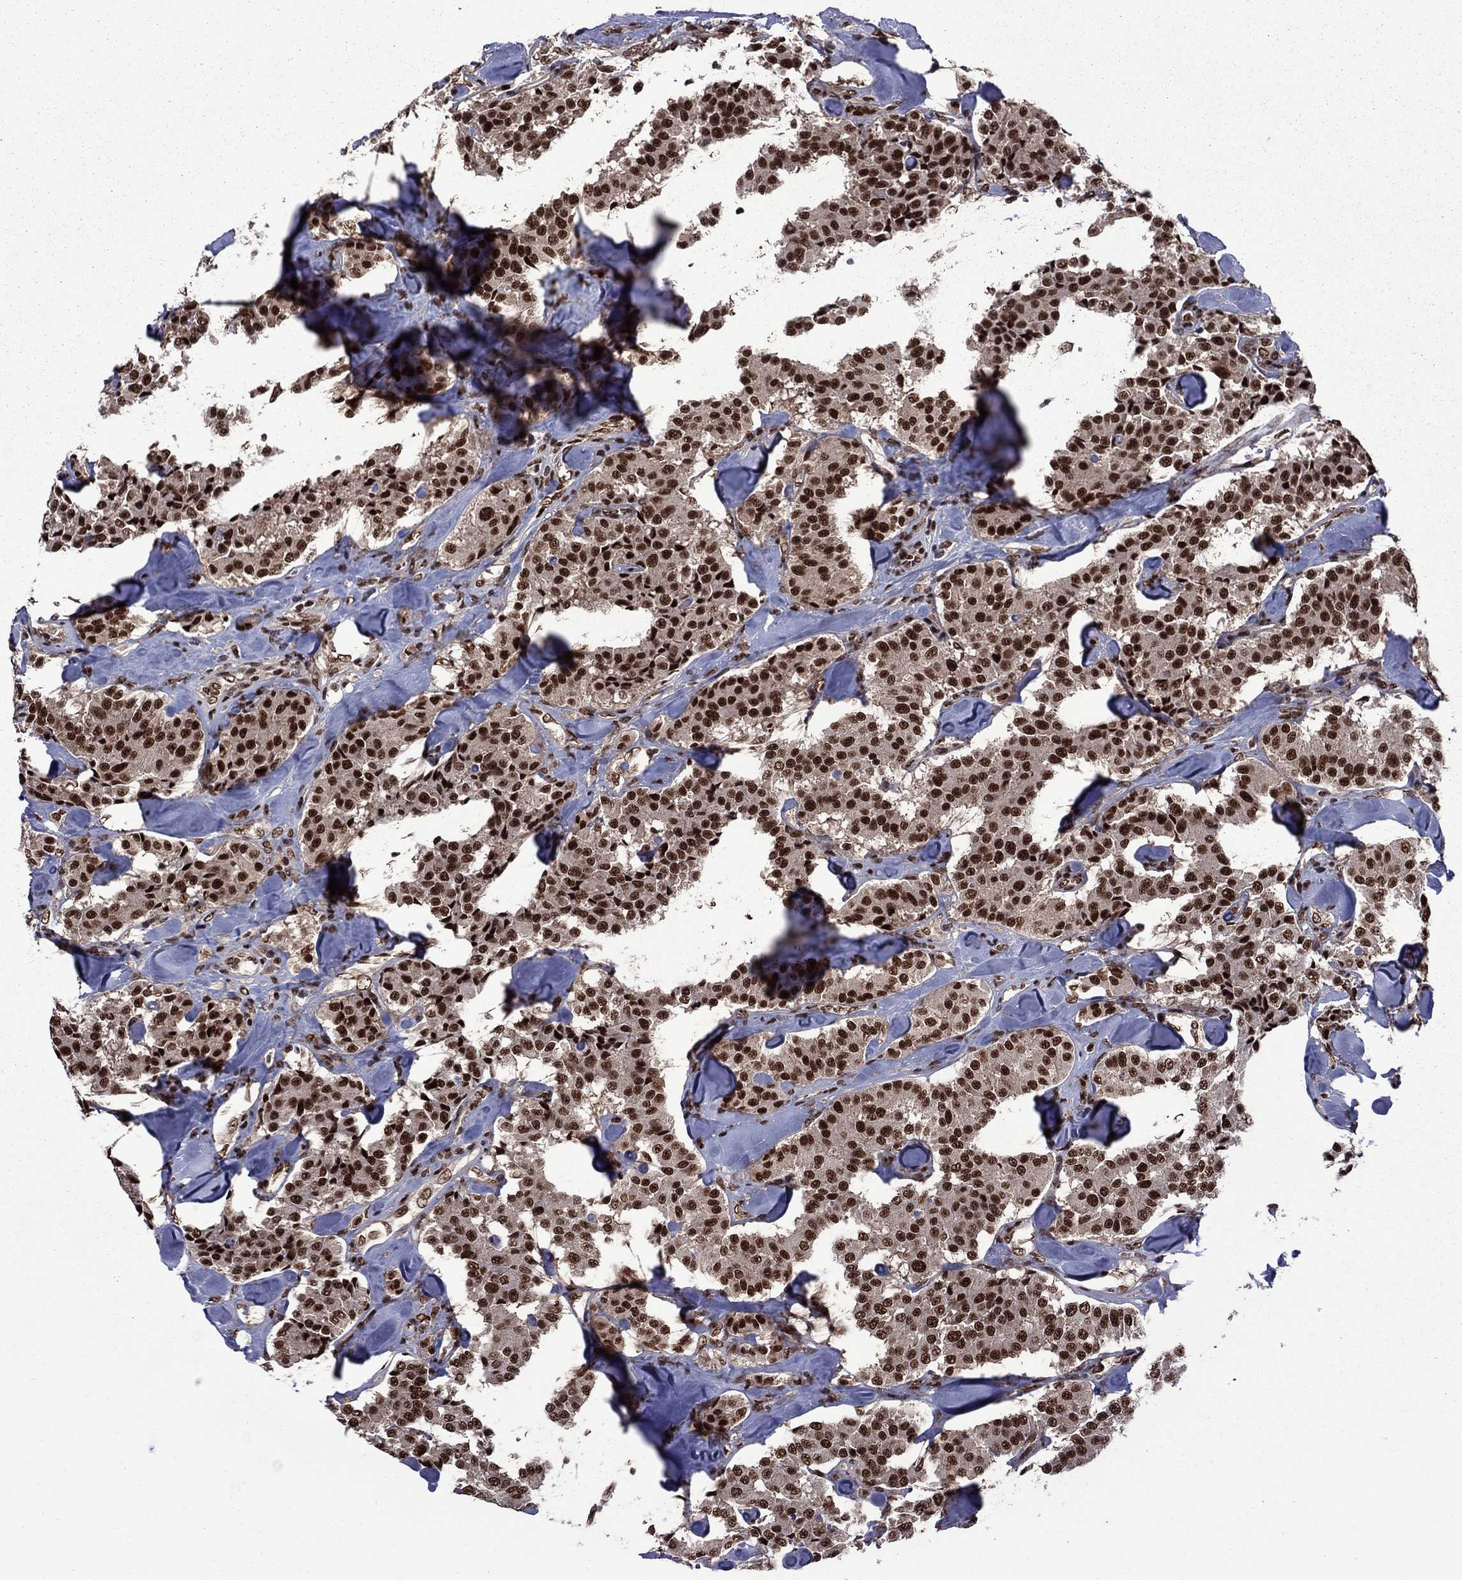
{"staining": {"intensity": "strong", "quantity": ">75%", "location": "nuclear"}, "tissue": "carcinoid", "cell_type": "Tumor cells", "image_type": "cancer", "snomed": [{"axis": "morphology", "description": "Carcinoid, malignant, NOS"}, {"axis": "topography", "description": "Pancreas"}], "caption": "High-magnification brightfield microscopy of carcinoid stained with DAB (brown) and counterstained with hematoxylin (blue). tumor cells exhibit strong nuclear expression is identified in approximately>75% of cells.", "gene": "MED25", "patient": {"sex": "male", "age": 41}}